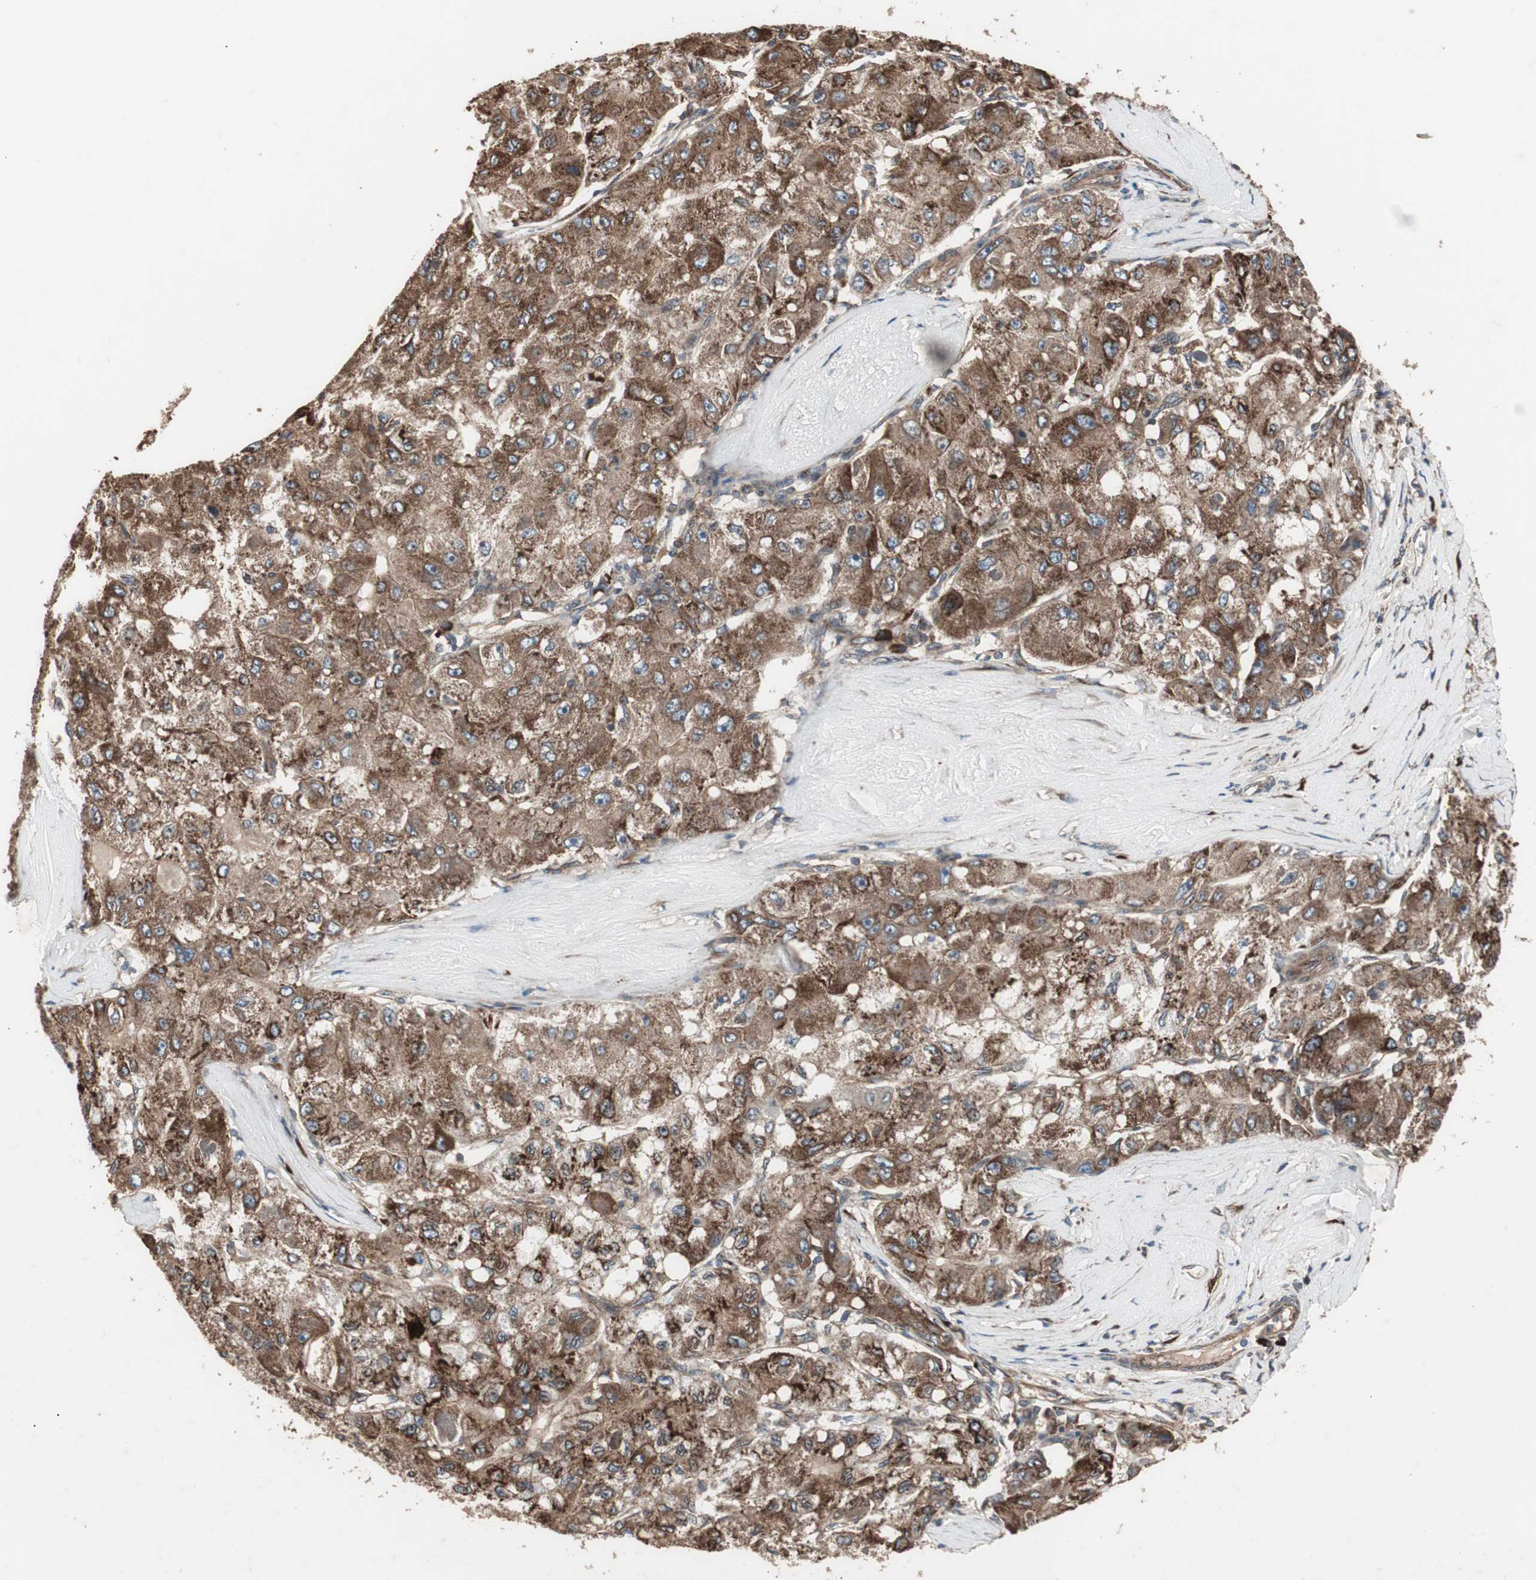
{"staining": {"intensity": "moderate", "quantity": ">75%", "location": "cytoplasmic/membranous"}, "tissue": "liver cancer", "cell_type": "Tumor cells", "image_type": "cancer", "snomed": [{"axis": "morphology", "description": "Carcinoma, Hepatocellular, NOS"}, {"axis": "topography", "description": "Liver"}], "caption": "High-magnification brightfield microscopy of liver hepatocellular carcinoma stained with DAB (3,3'-diaminobenzidine) (brown) and counterstained with hematoxylin (blue). tumor cells exhibit moderate cytoplasmic/membranous expression is present in approximately>75% of cells.", "gene": "LZTS1", "patient": {"sex": "male", "age": 80}}